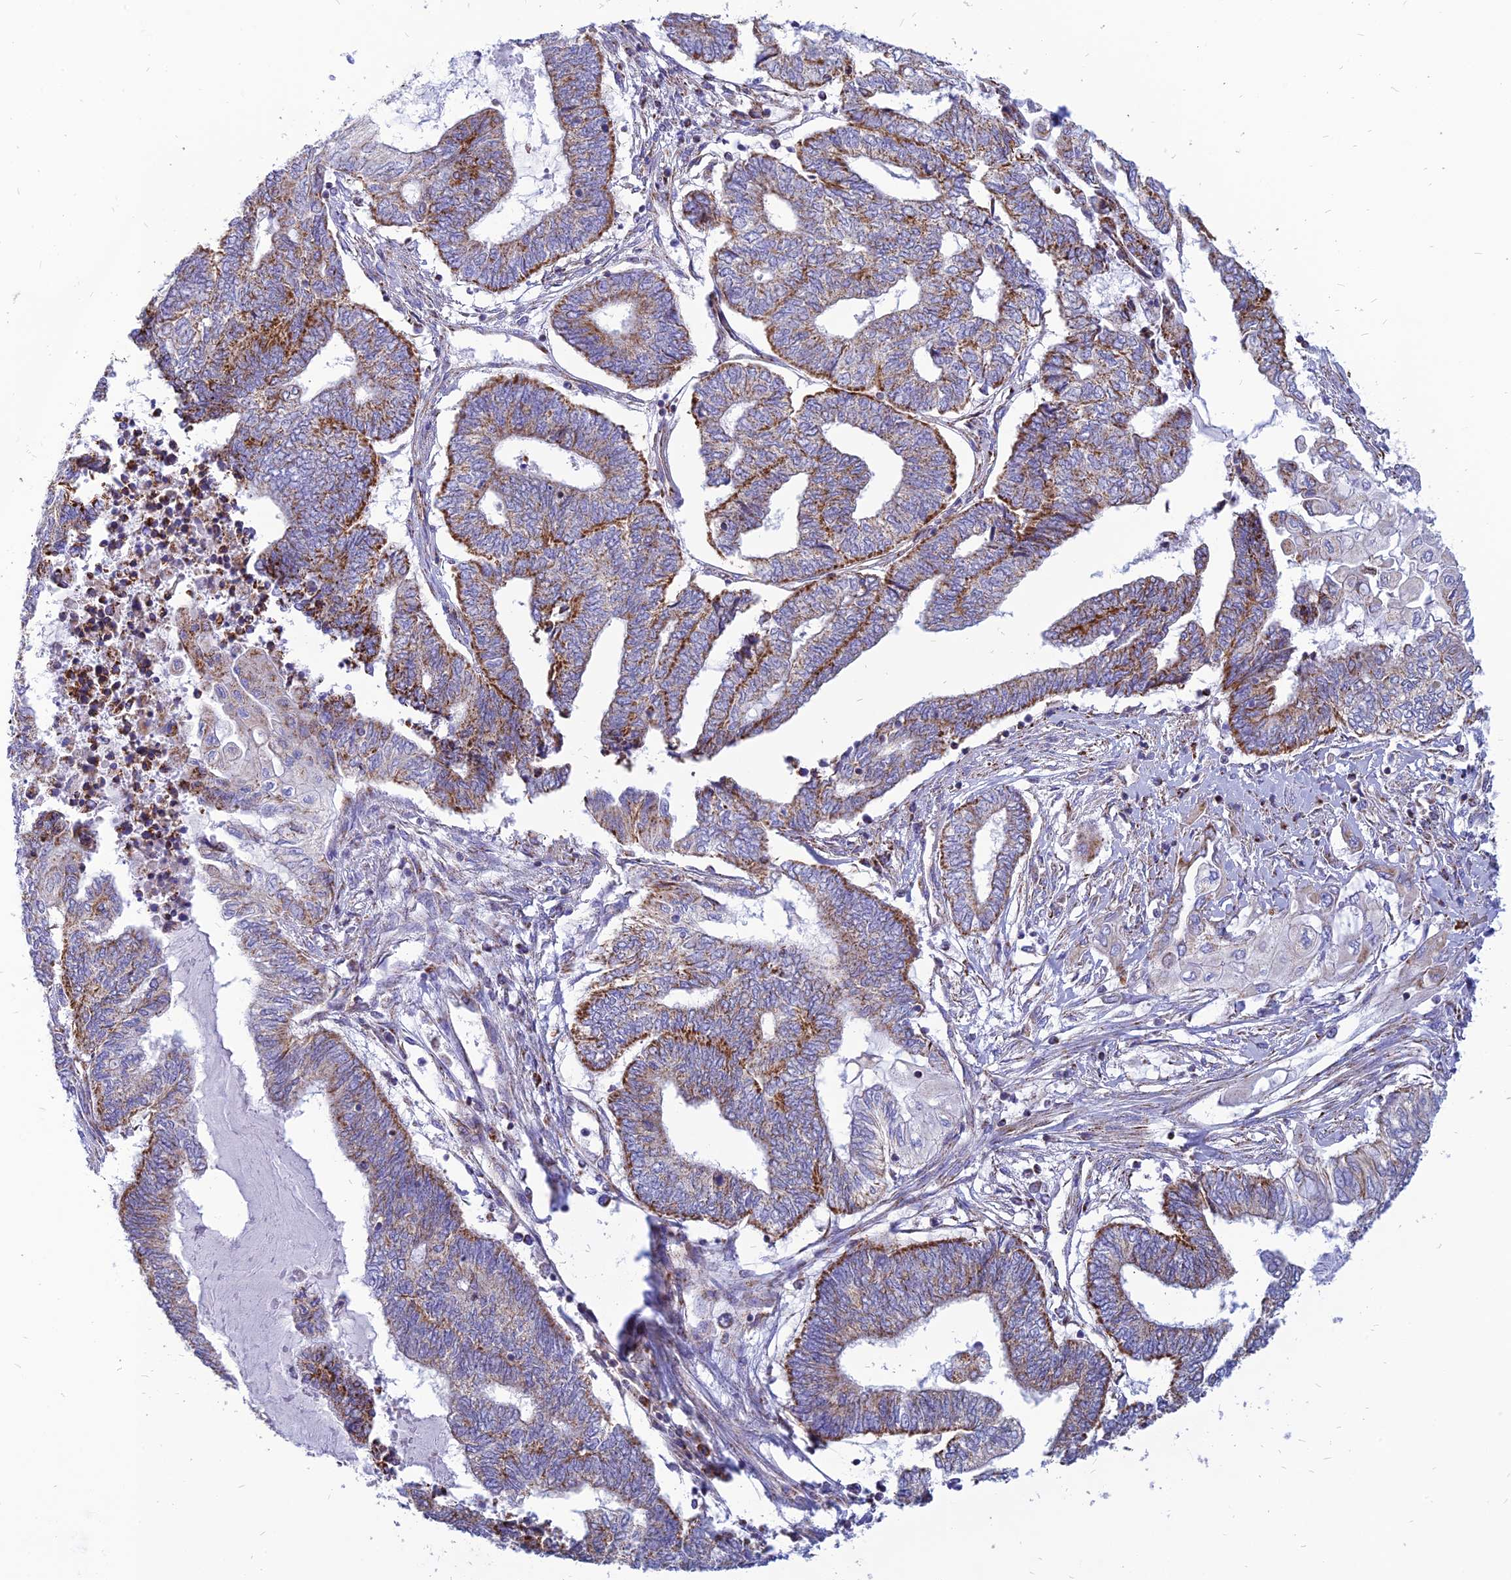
{"staining": {"intensity": "moderate", "quantity": ">75%", "location": "cytoplasmic/membranous"}, "tissue": "endometrial cancer", "cell_type": "Tumor cells", "image_type": "cancer", "snomed": [{"axis": "morphology", "description": "Adenocarcinoma, NOS"}, {"axis": "topography", "description": "Uterus"}, {"axis": "topography", "description": "Endometrium"}], "caption": "This photomicrograph demonstrates endometrial adenocarcinoma stained with immunohistochemistry (IHC) to label a protein in brown. The cytoplasmic/membranous of tumor cells show moderate positivity for the protein. Nuclei are counter-stained blue.", "gene": "PACC1", "patient": {"sex": "female", "age": 70}}